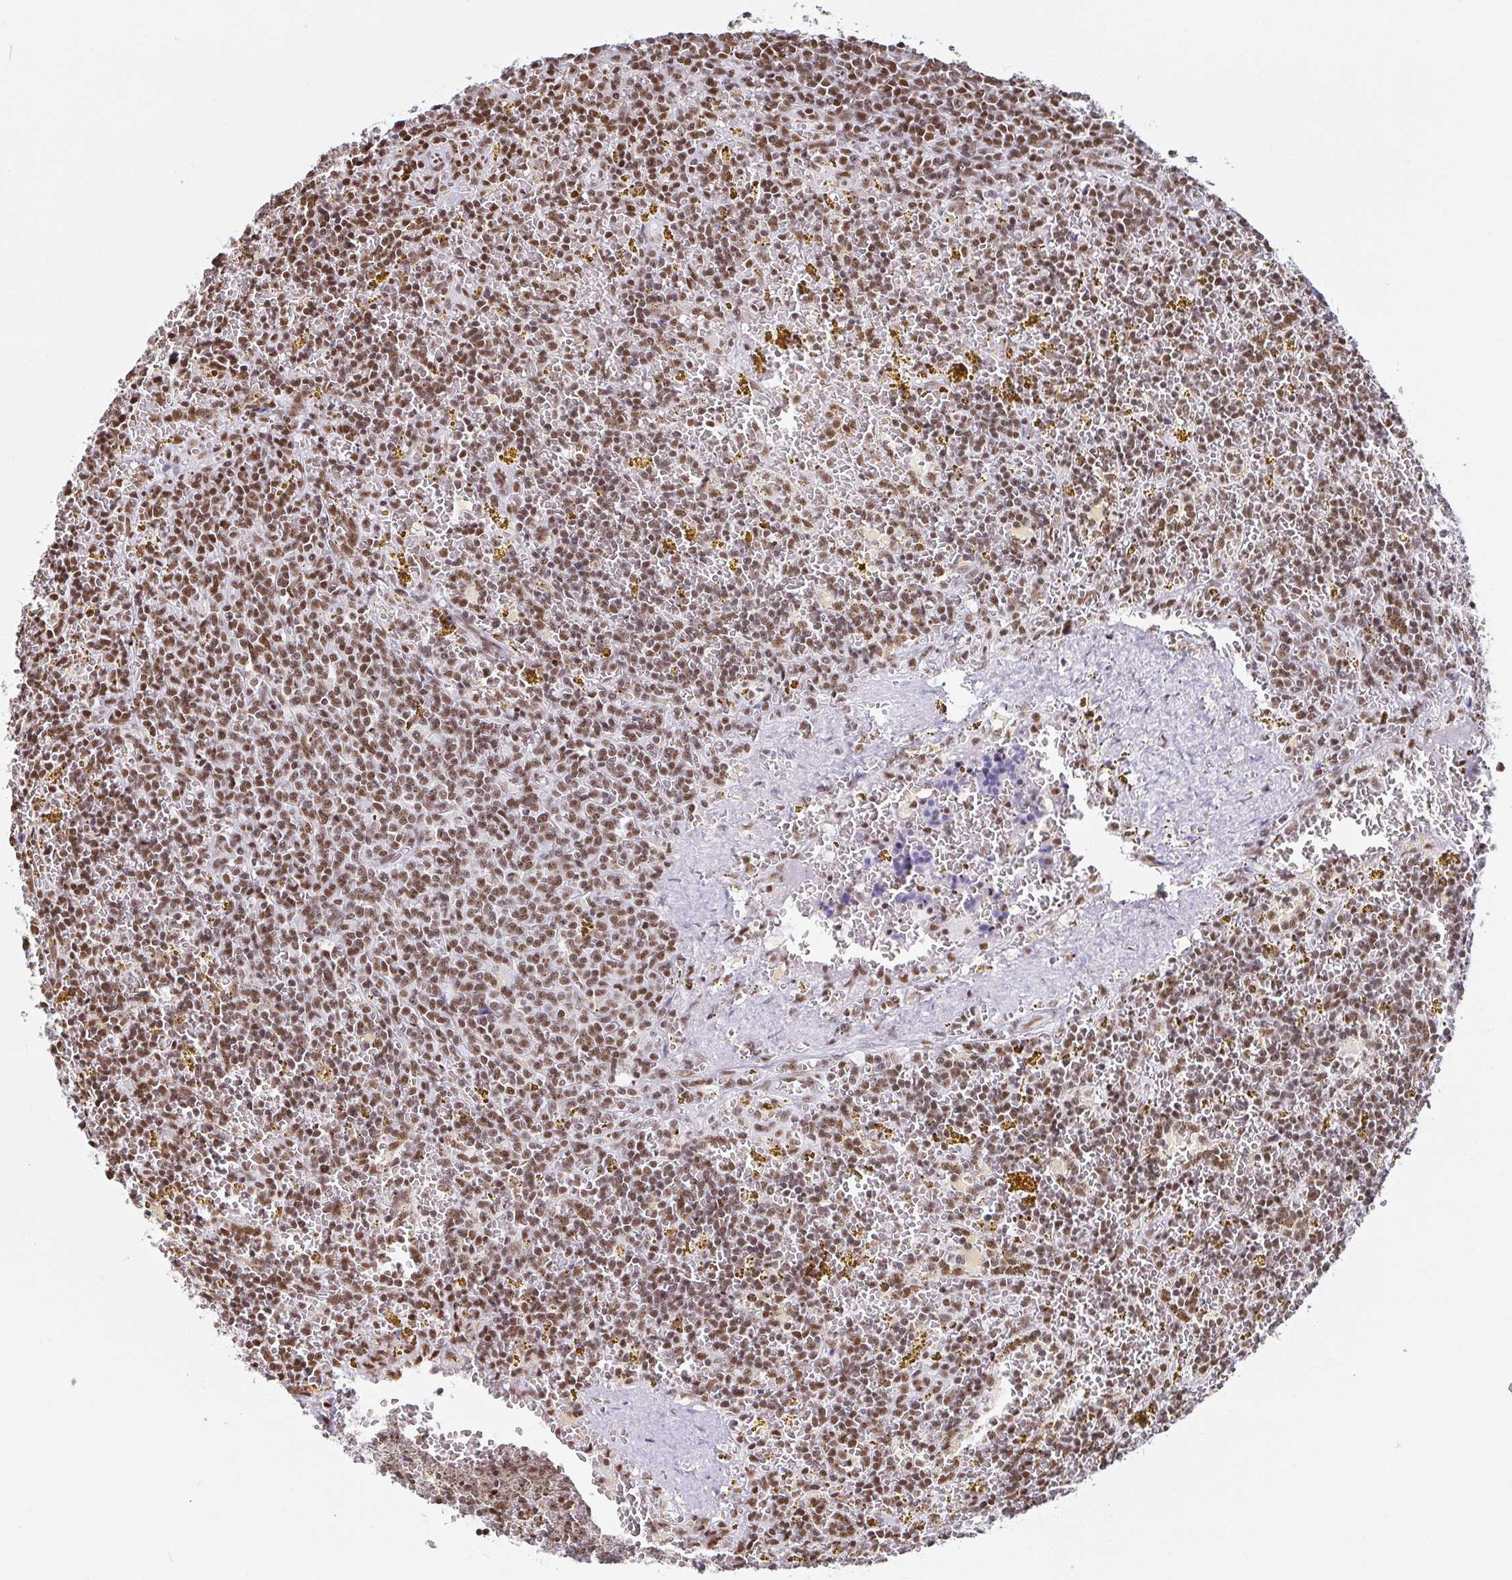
{"staining": {"intensity": "moderate", "quantity": "25%-75%", "location": "nuclear"}, "tissue": "lymphoma", "cell_type": "Tumor cells", "image_type": "cancer", "snomed": [{"axis": "morphology", "description": "Malignant lymphoma, non-Hodgkin's type, Low grade"}, {"axis": "topography", "description": "Spleen"}, {"axis": "topography", "description": "Lymph node"}], "caption": "A medium amount of moderate nuclear expression is present in approximately 25%-75% of tumor cells in low-grade malignant lymphoma, non-Hodgkin's type tissue. (DAB (3,3'-diaminobenzidine) IHC, brown staining for protein, blue staining for nuclei).", "gene": "EWSR1", "patient": {"sex": "female", "age": 66}}